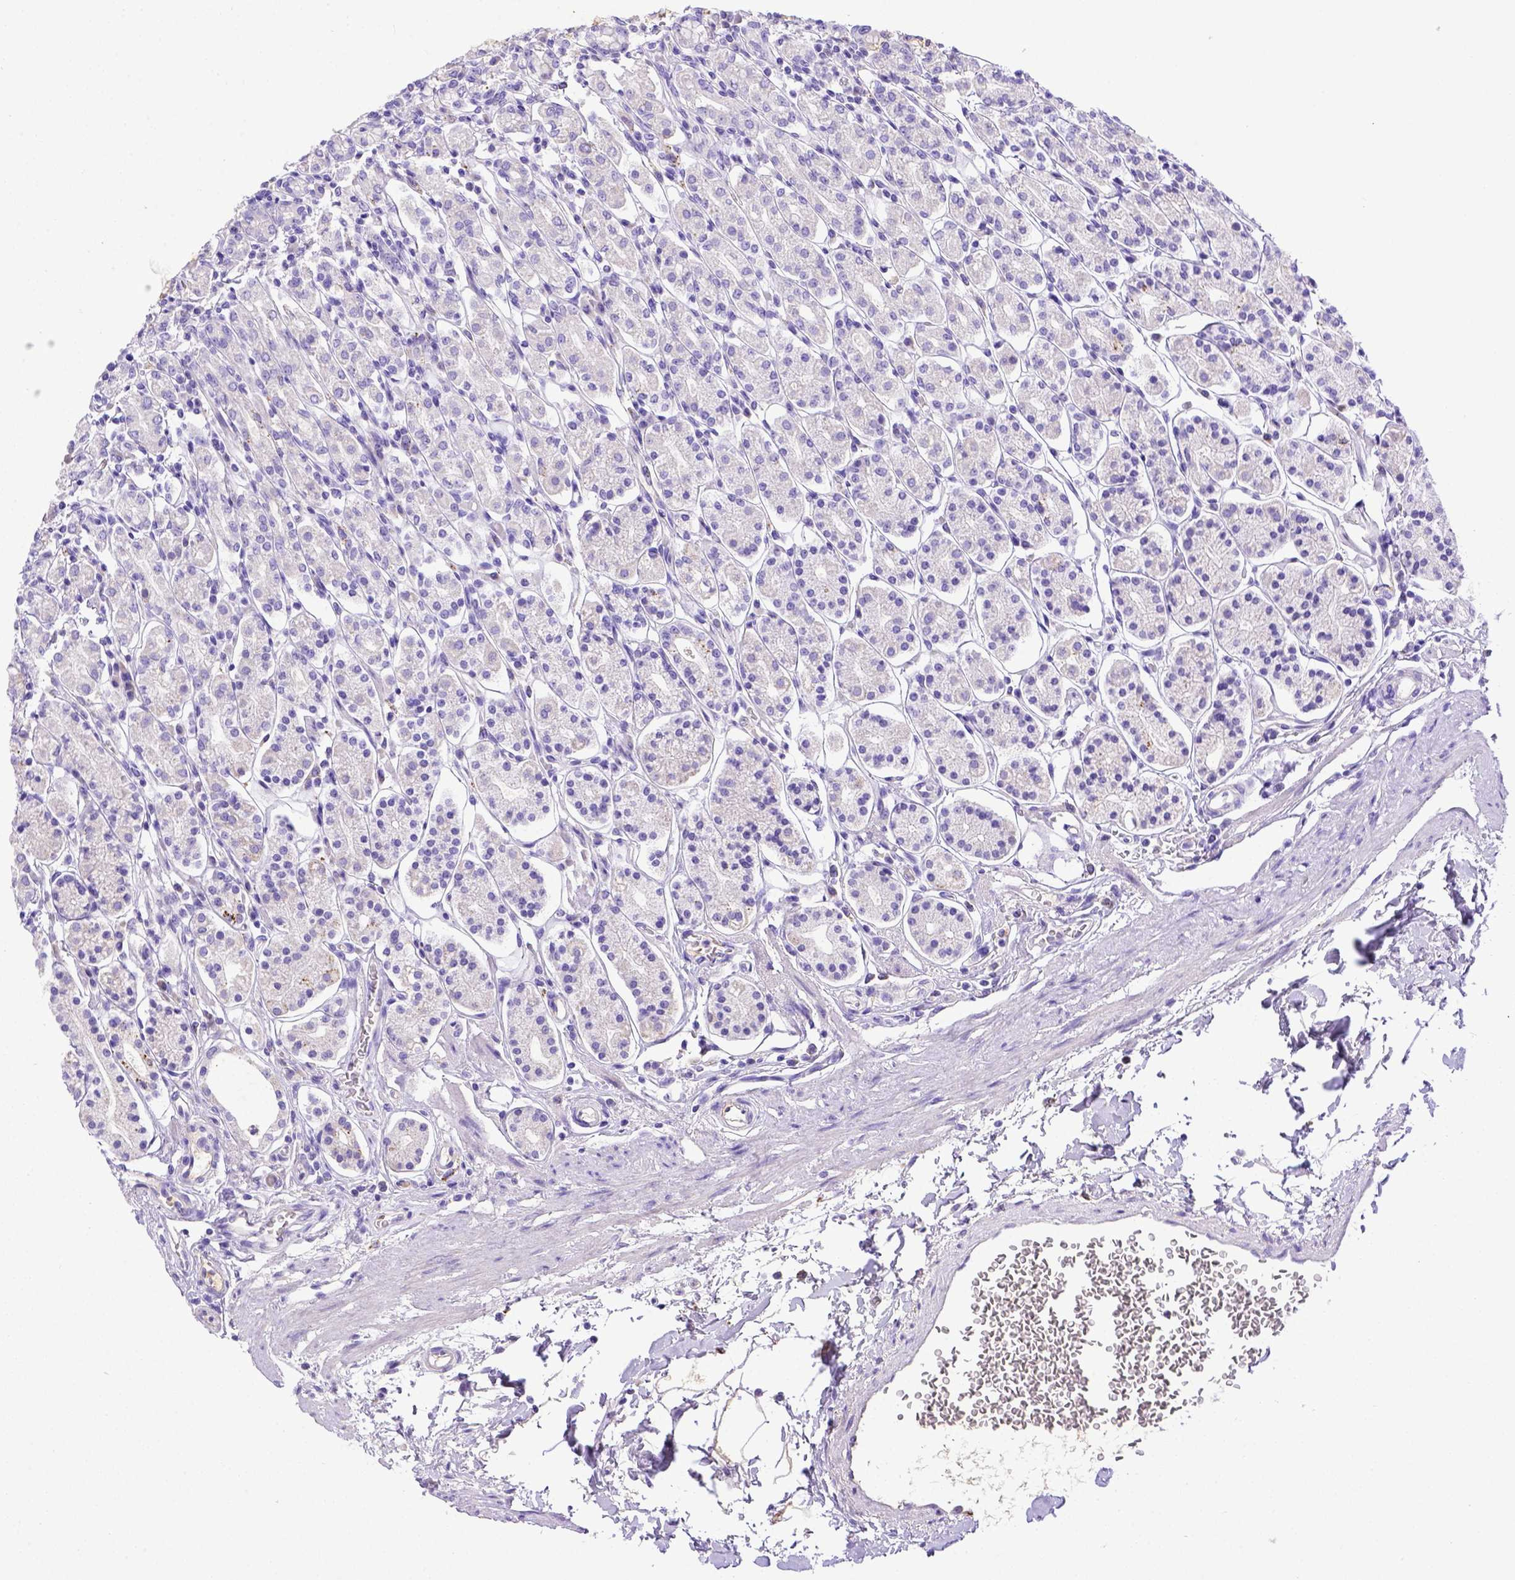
{"staining": {"intensity": "negative", "quantity": "none", "location": "none"}, "tissue": "stomach", "cell_type": "Glandular cells", "image_type": "normal", "snomed": [{"axis": "morphology", "description": "Normal tissue, NOS"}, {"axis": "topography", "description": "Stomach, upper"}, {"axis": "topography", "description": "Stomach"}], "caption": "Immunohistochemical staining of unremarkable human stomach displays no significant staining in glandular cells. (Brightfield microscopy of DAB (3,3'-diaminobenzidine) immunohistochemistry at high magnification).", "gene": "CFAP300", "patient": {"sex": "male", "age": 62}}